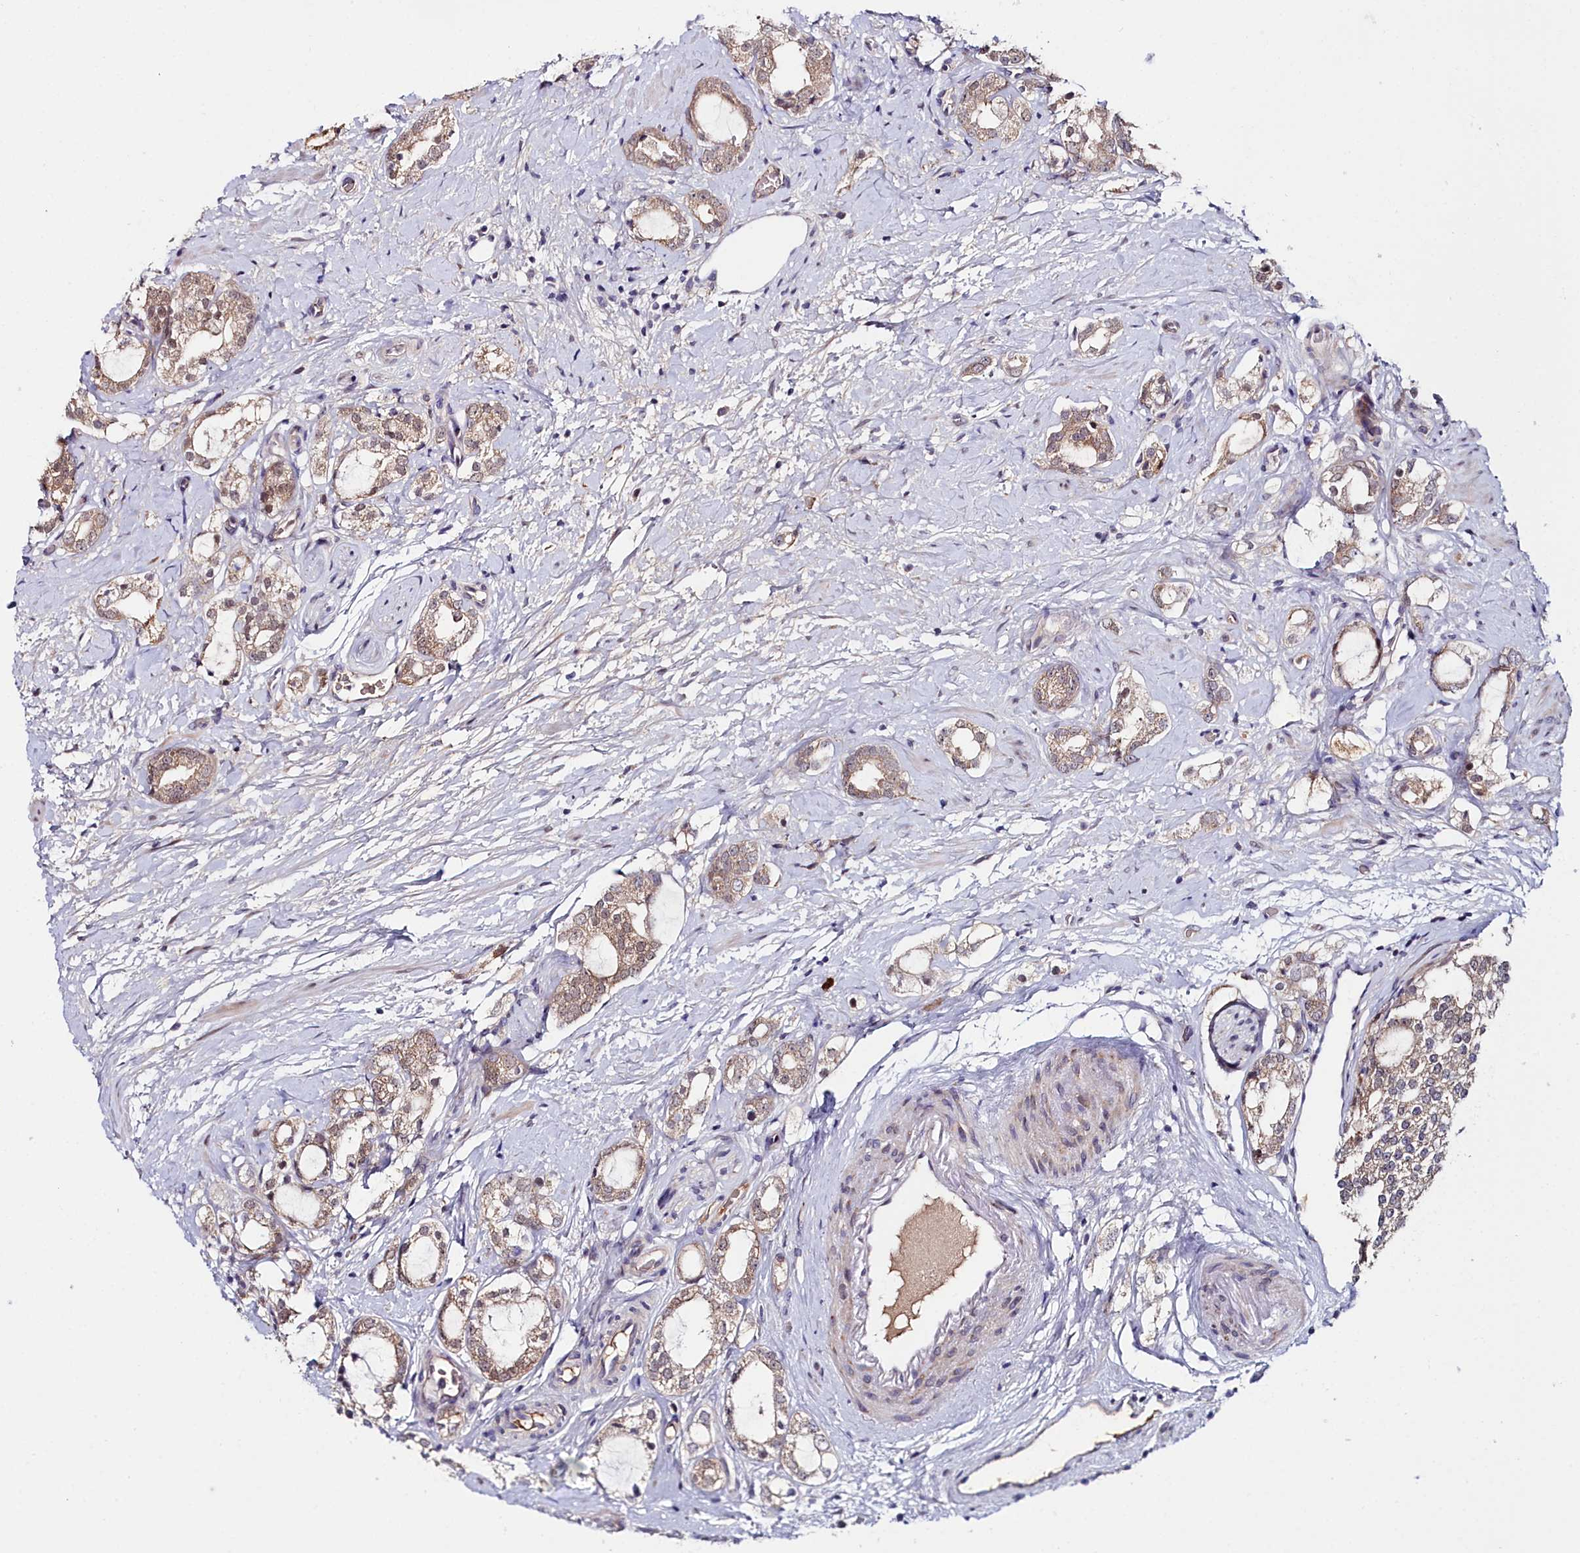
{"staining": {"intensity": "weak", "quantity": ">75%", "location": "cytoplasmic/membranous,nuclear"}, "tissue": "prostate cancer", "cell_type": "Tumor cells", "image_type": "cancer", "snomed": [{"axis": "morphology", "description": "Adenocarcinoma, High grade"}, {"axis": "topography", "description": "Prostate"}], "caption": "A photomicrograph of prostate cancer (high-grade adenocarcinoma) stained for a protein demonstrates weak cytoplasmic/membranous and nuclear brown staining in tumor cells.", "gene": "KCTD18", "patient": {"sex": "male", "age": 64}}